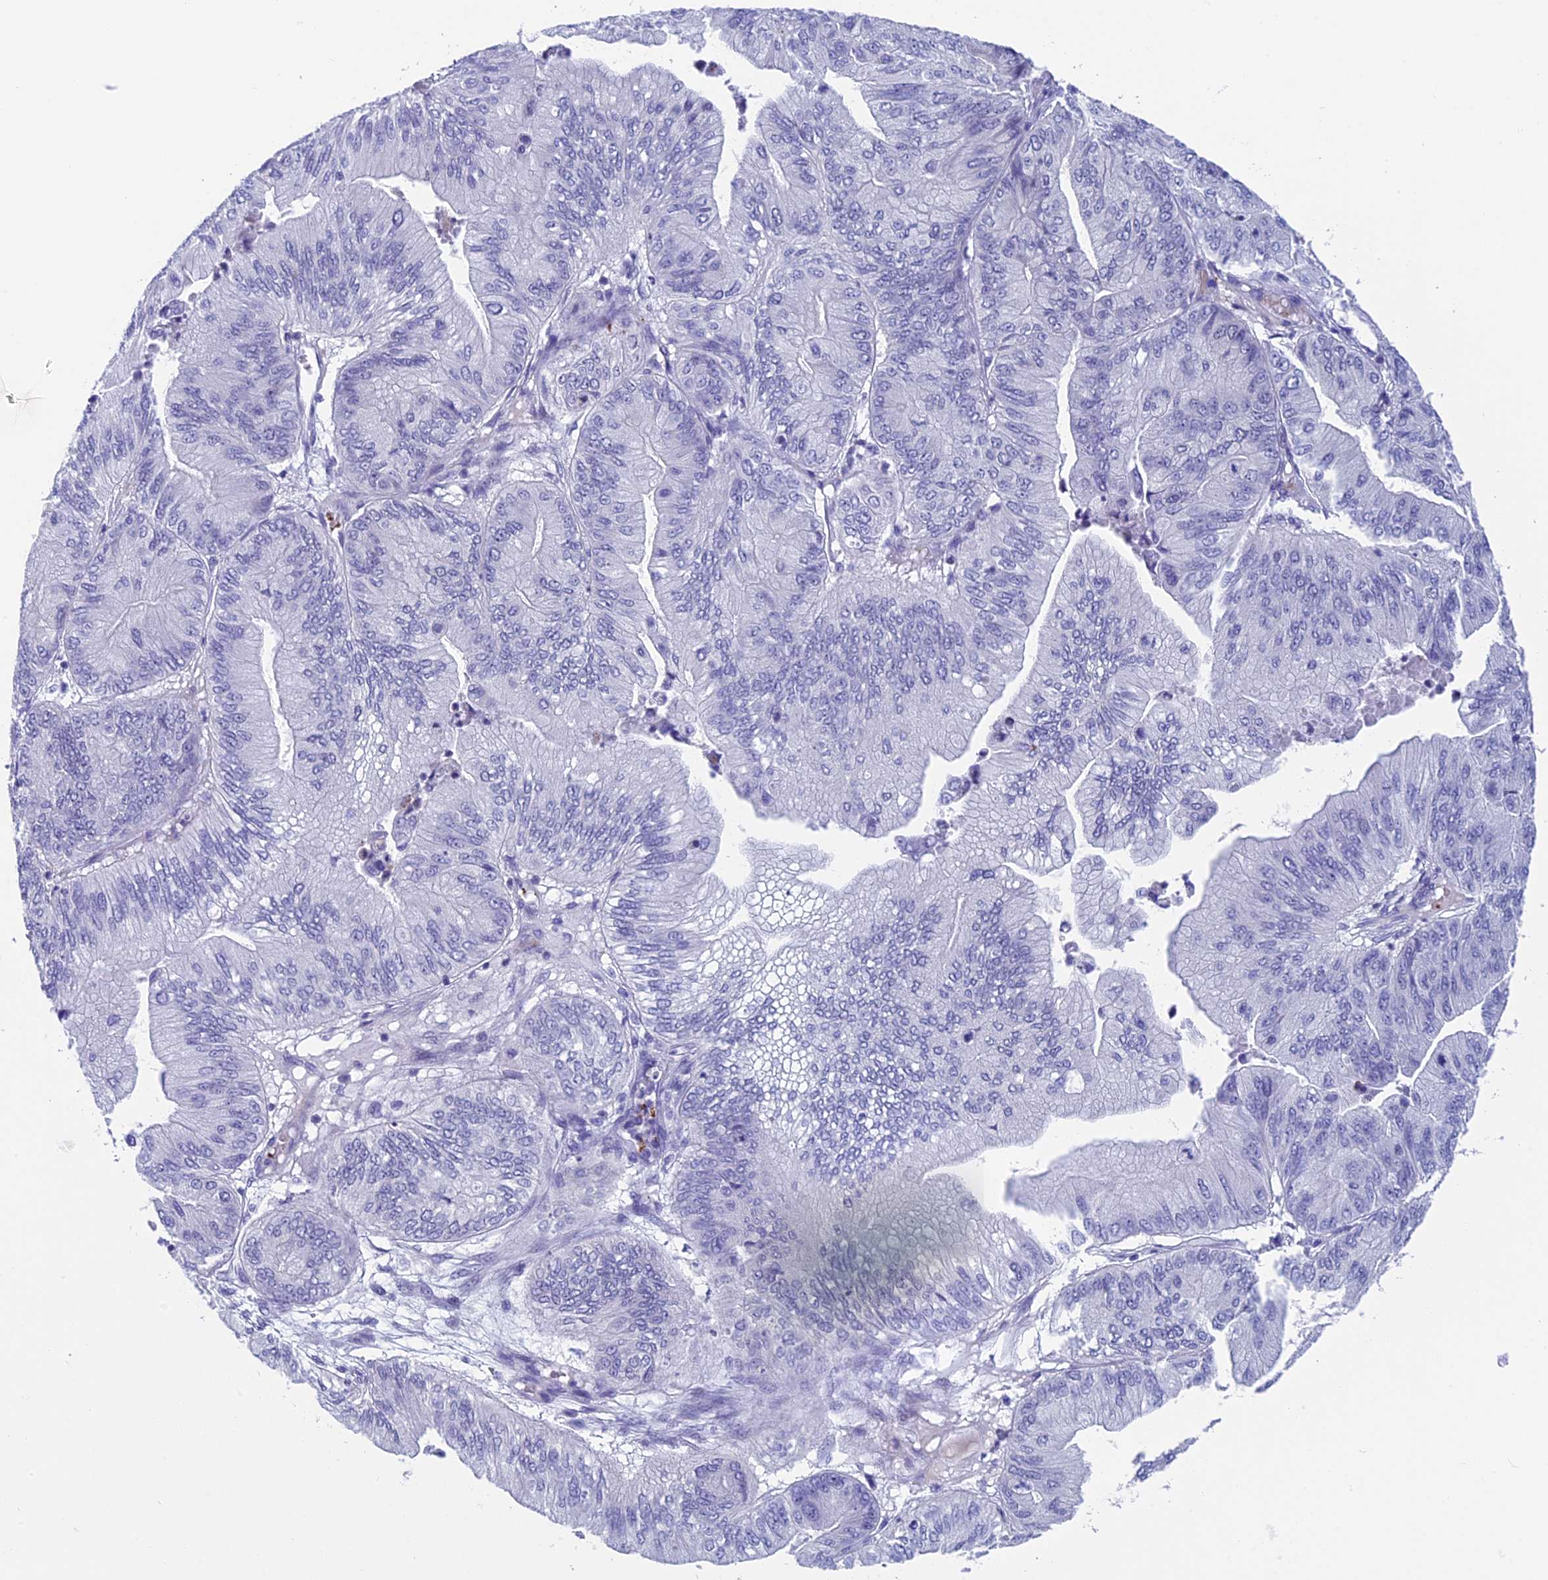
{"staining": {"intensity": "negative", "quantity": "none", "location": "none"}, "tissue": "ovarian cancer", "cell_type": "Tumor cells", "image_type": "cancer", "snomed": [{"axis": "morphology", "description": "Cystadenocarcinoma, mucinous, NOS"}, {"axis": "topography", "description": "Ovary"}], "caption": "Protein analysis of mucinous cystadenocarcinoma (ovarian) reveals no significant staining in tumor cells.", "gene": "AIFM2", "patient": {"sex": "female", "age": 61}}